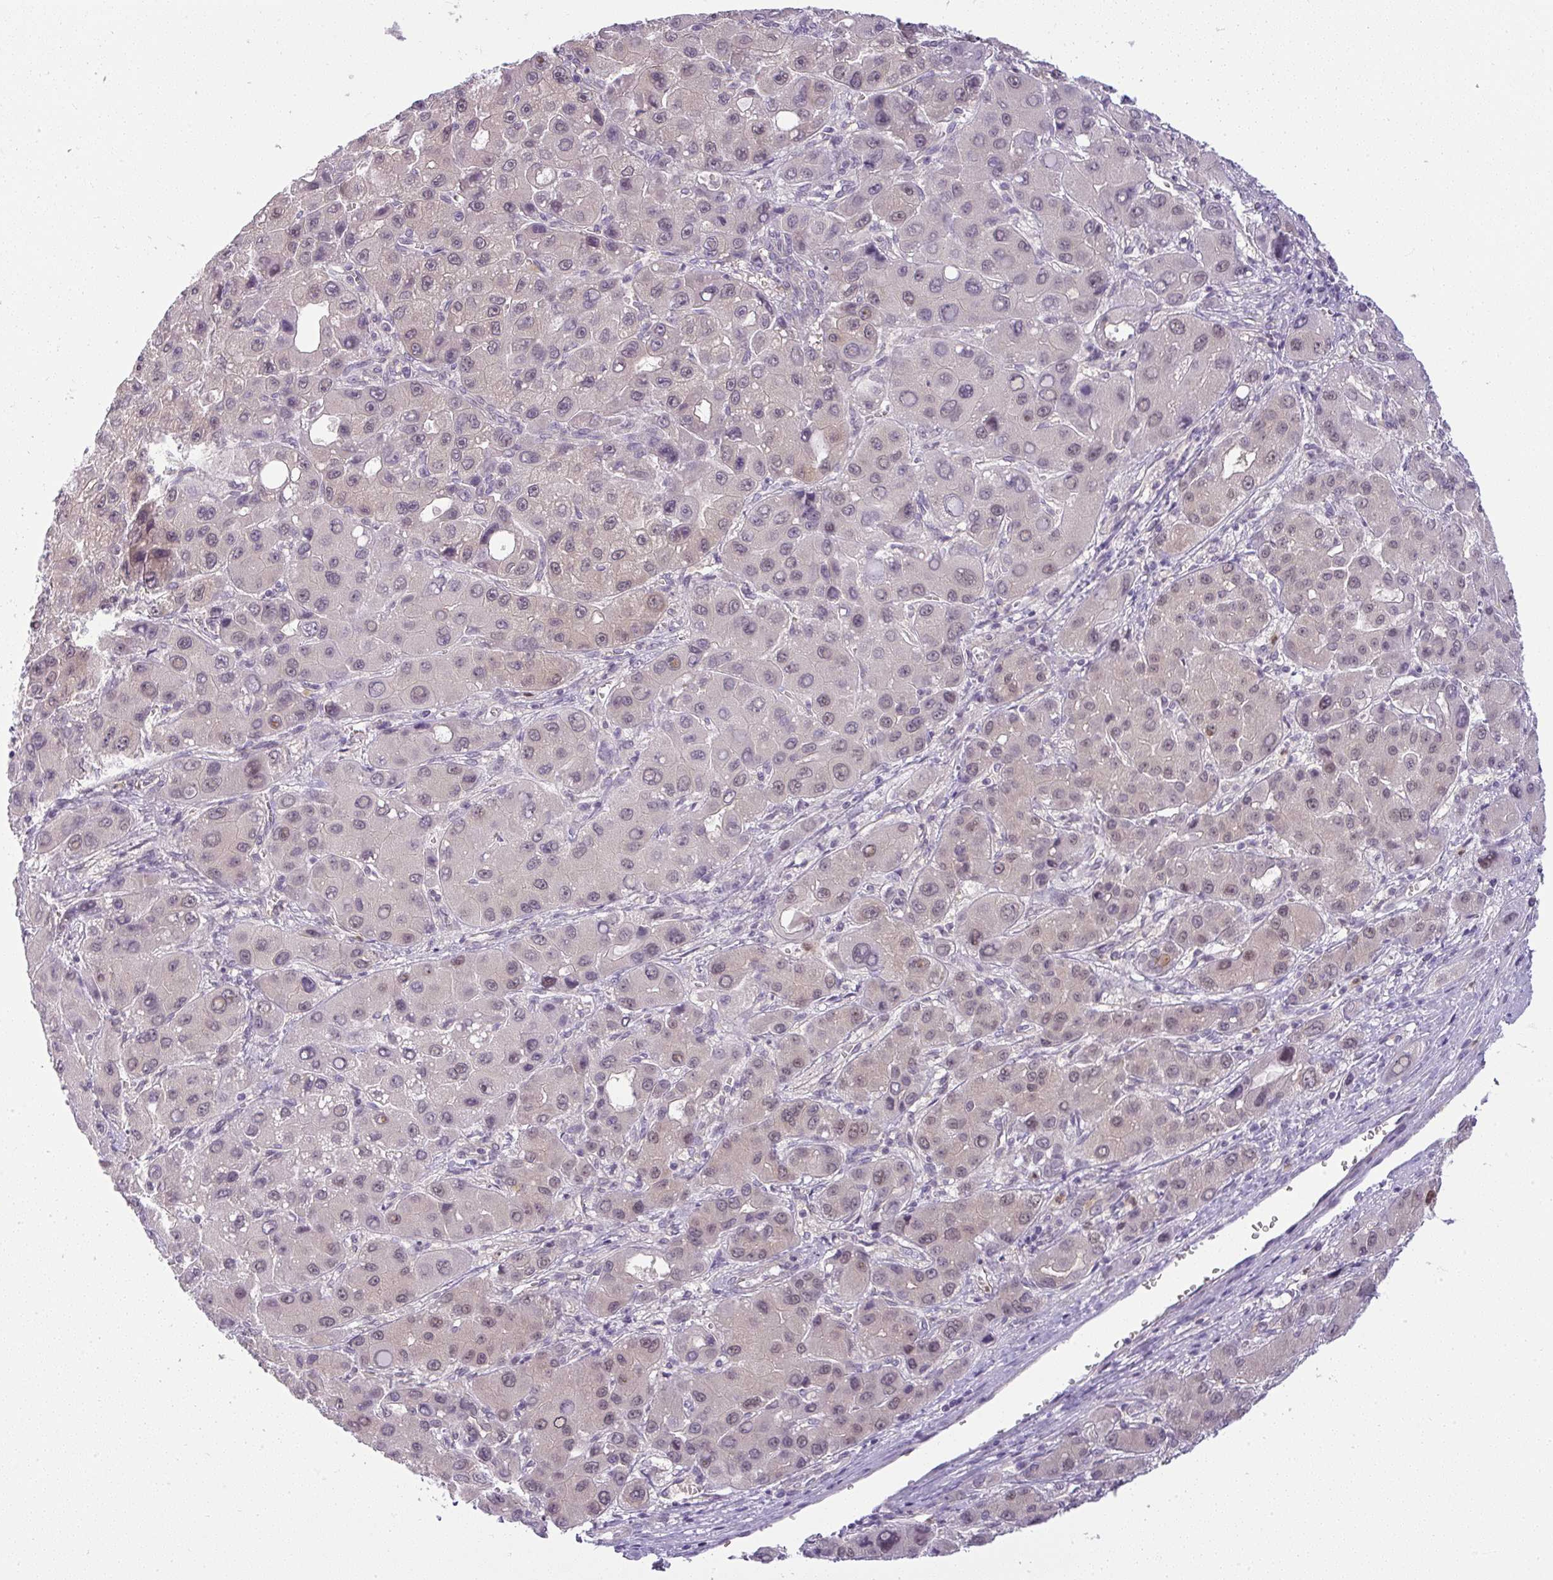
{"staining": {"intensity": "weak", "quantity": "<25%", "location": "nuclear"}, "tissue": "liver cancer", "cell_type": "Tumor cells", "image_type": "cancer", "snomed": [{"axis": "morphology", "description": "Carcinoma, Hepatocellular, NOS"}, {"axis": "topography", "description": "Liver"}], "caption": "High power microscopy histopathology image of an immunohistochemistry micrograph of liver cancer, revealing no significant positivity in tumor cells. Brightfield microscopy of immunohistochemistry (IHC) stained with DAB (3,3'-diaminobenzidine) (brown) and hematoxylin (blue), captured at high magnification.", "gene": "DZIP1", "patient": {"sex": "male", "age": 55}}